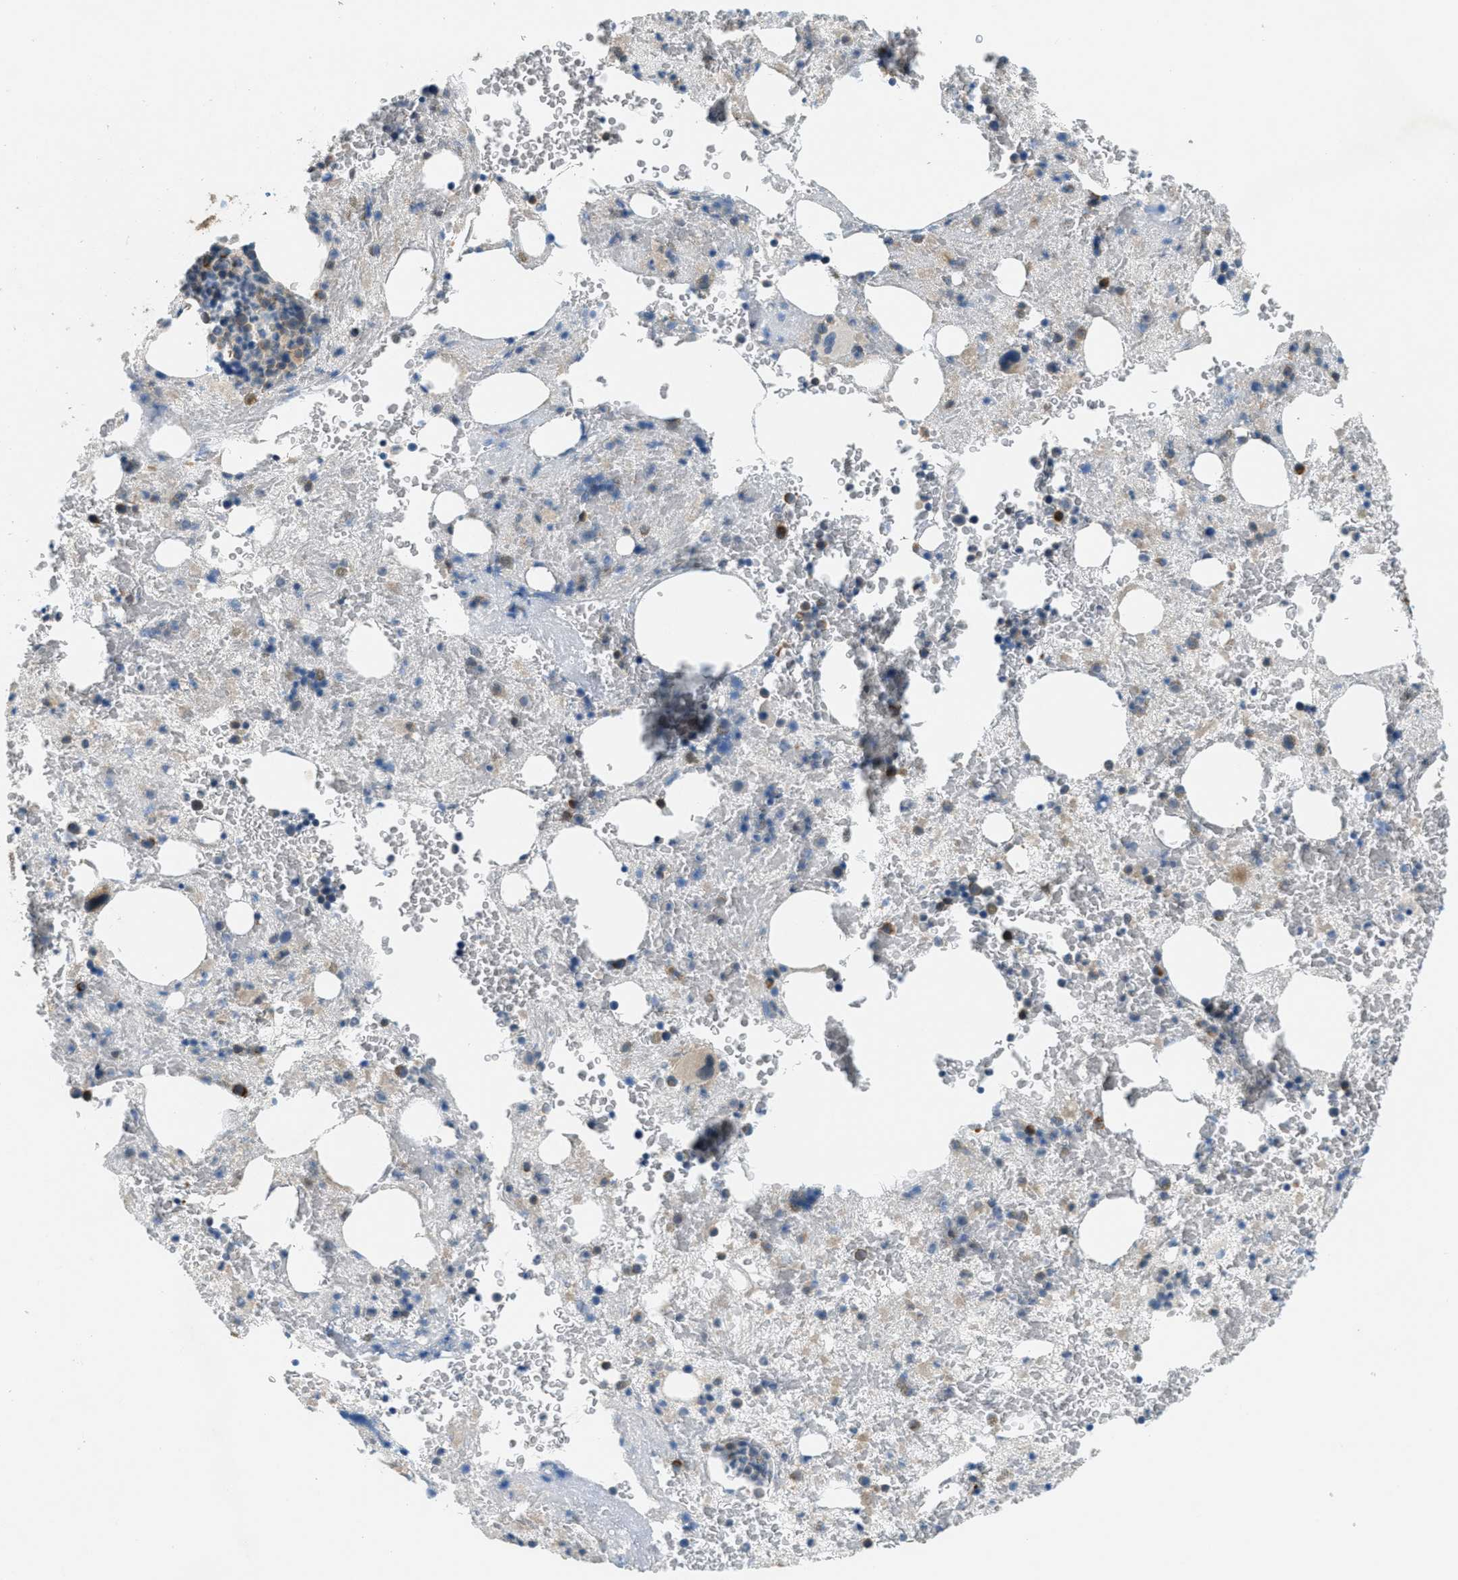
{"staining": {"intensity": "moderate", "quantity": "<25%", "location": "cytoplasmic/membranous"}, "tissue": "bone marrow", "cell_type": "Hematopoietic cells", "image_type": "normal", "snomed": [{"axis": "morphology", "description": "Normal tissue, NOS"}, {"axis": "morphology", "description": "Inflammation, NOS"}, {"axis": "topography", "description": "Bone marrow"}], "caption": "Immunohistochemistry staining of unremarkable bone marrow, which demonstrates low levels of moderate cytoplasmic/membranous positivity in about <25% of hematopoietic cells indicating moderate cytoplasmic/membranous protein expression. The staining was performed using DAB (3,3'-diaminobenzidine) (brown) for protein detection and nuclei were counterstained in hematoxylin (blue).", "gene": "JCAD", "patient": {"sex": "male", "age": 63}}